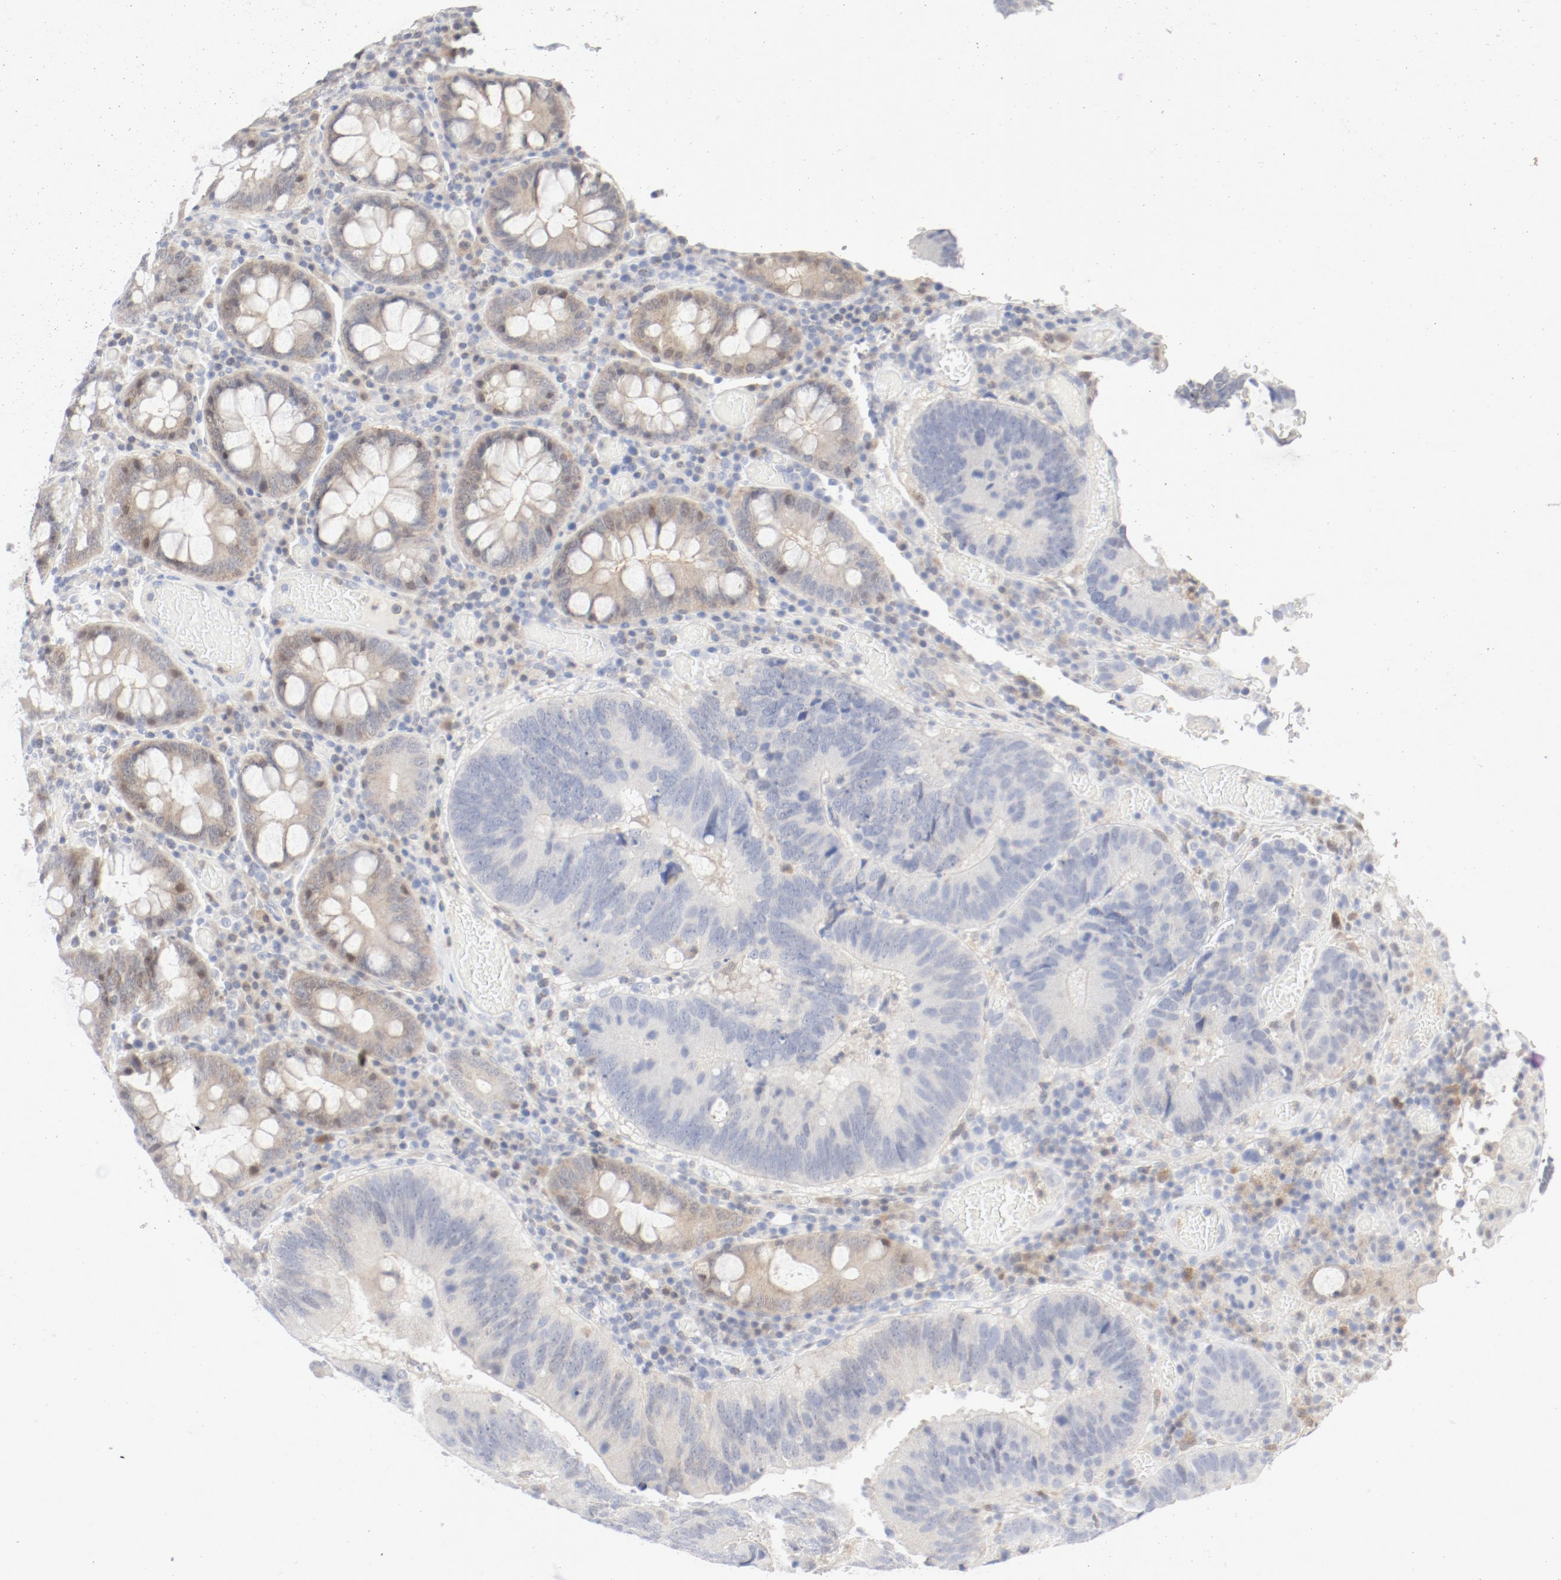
{"staining": {"intensity": "weak", "quantity": "<25%", "location": "cytoplasmic/membranous"}, "tissue": "colorectal cancer", "cell_type": "Tumor cells", "image_type": "cancer", "snomed": [{"axis": "morphology", "description": "Normal tissue, NOS"}, {"axis": "morphology", "description": "Adenocarcinoma, NOS"}, {"axis": "topography", "description": "Colon"}], "caption": "Immunohistochemistry of human colorectal cancer (adenocarcinoma) displays no staining in tumor cells.", "gene": "PGM1", "patient": {"sex": "female", "age": 78}}